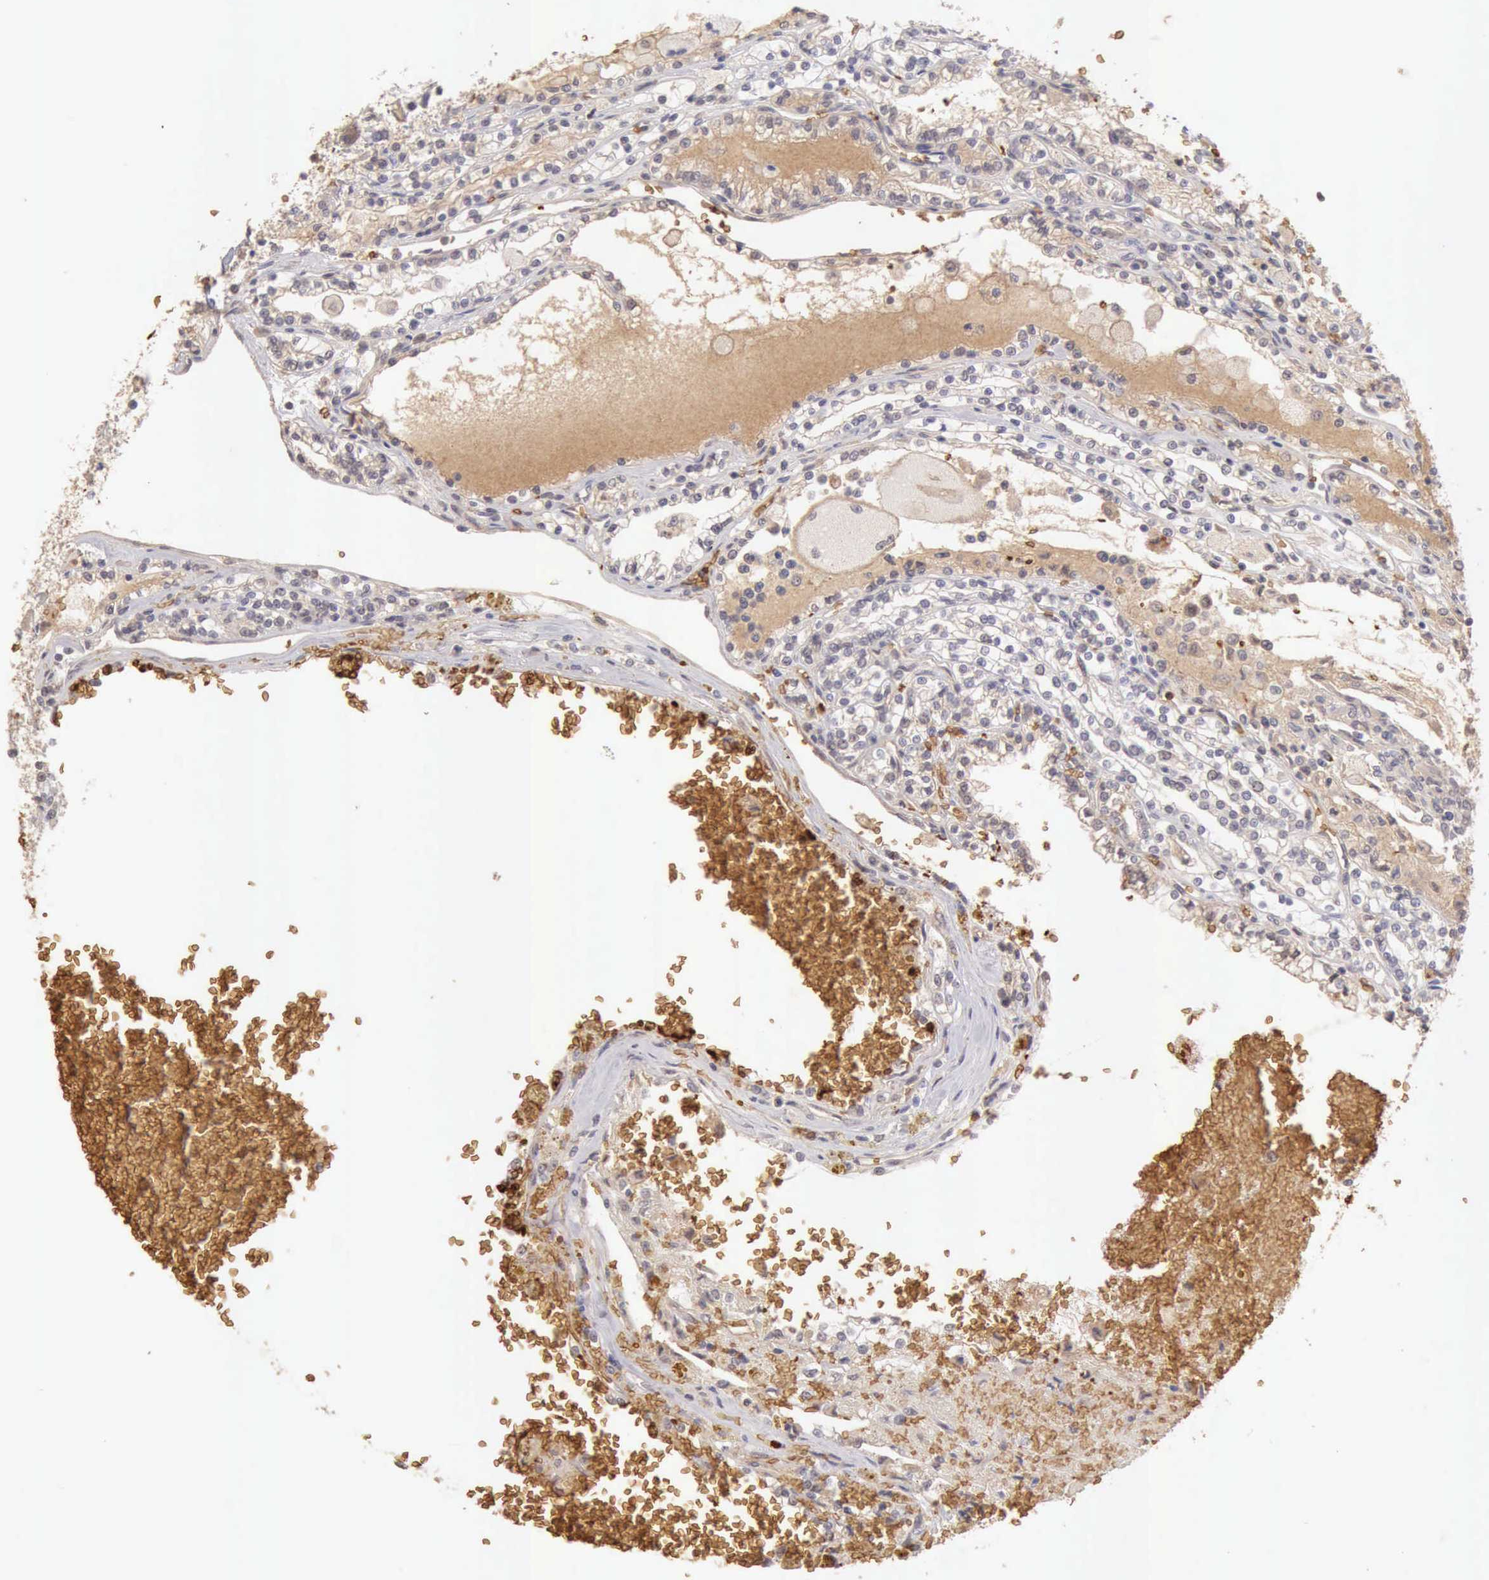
{"staining": {"intensity": "negative", "quantity": "none", "location": "none"}, "tissue": "renal cancer", "cell_type": "Tumor cells", "image_type": "cancer", "snomed": [{"axis": "morphology", "description": "Adenocarcinoma, NOS"}, {"axis": "topography", "description": "Kidney"}], "caption": "Immunohistochemical staining of human renal adenocarcinoma exhibits no significant positivity in tumor cells.", "gene": "CFI", "patient": {"sex": "female", "age": 56}}